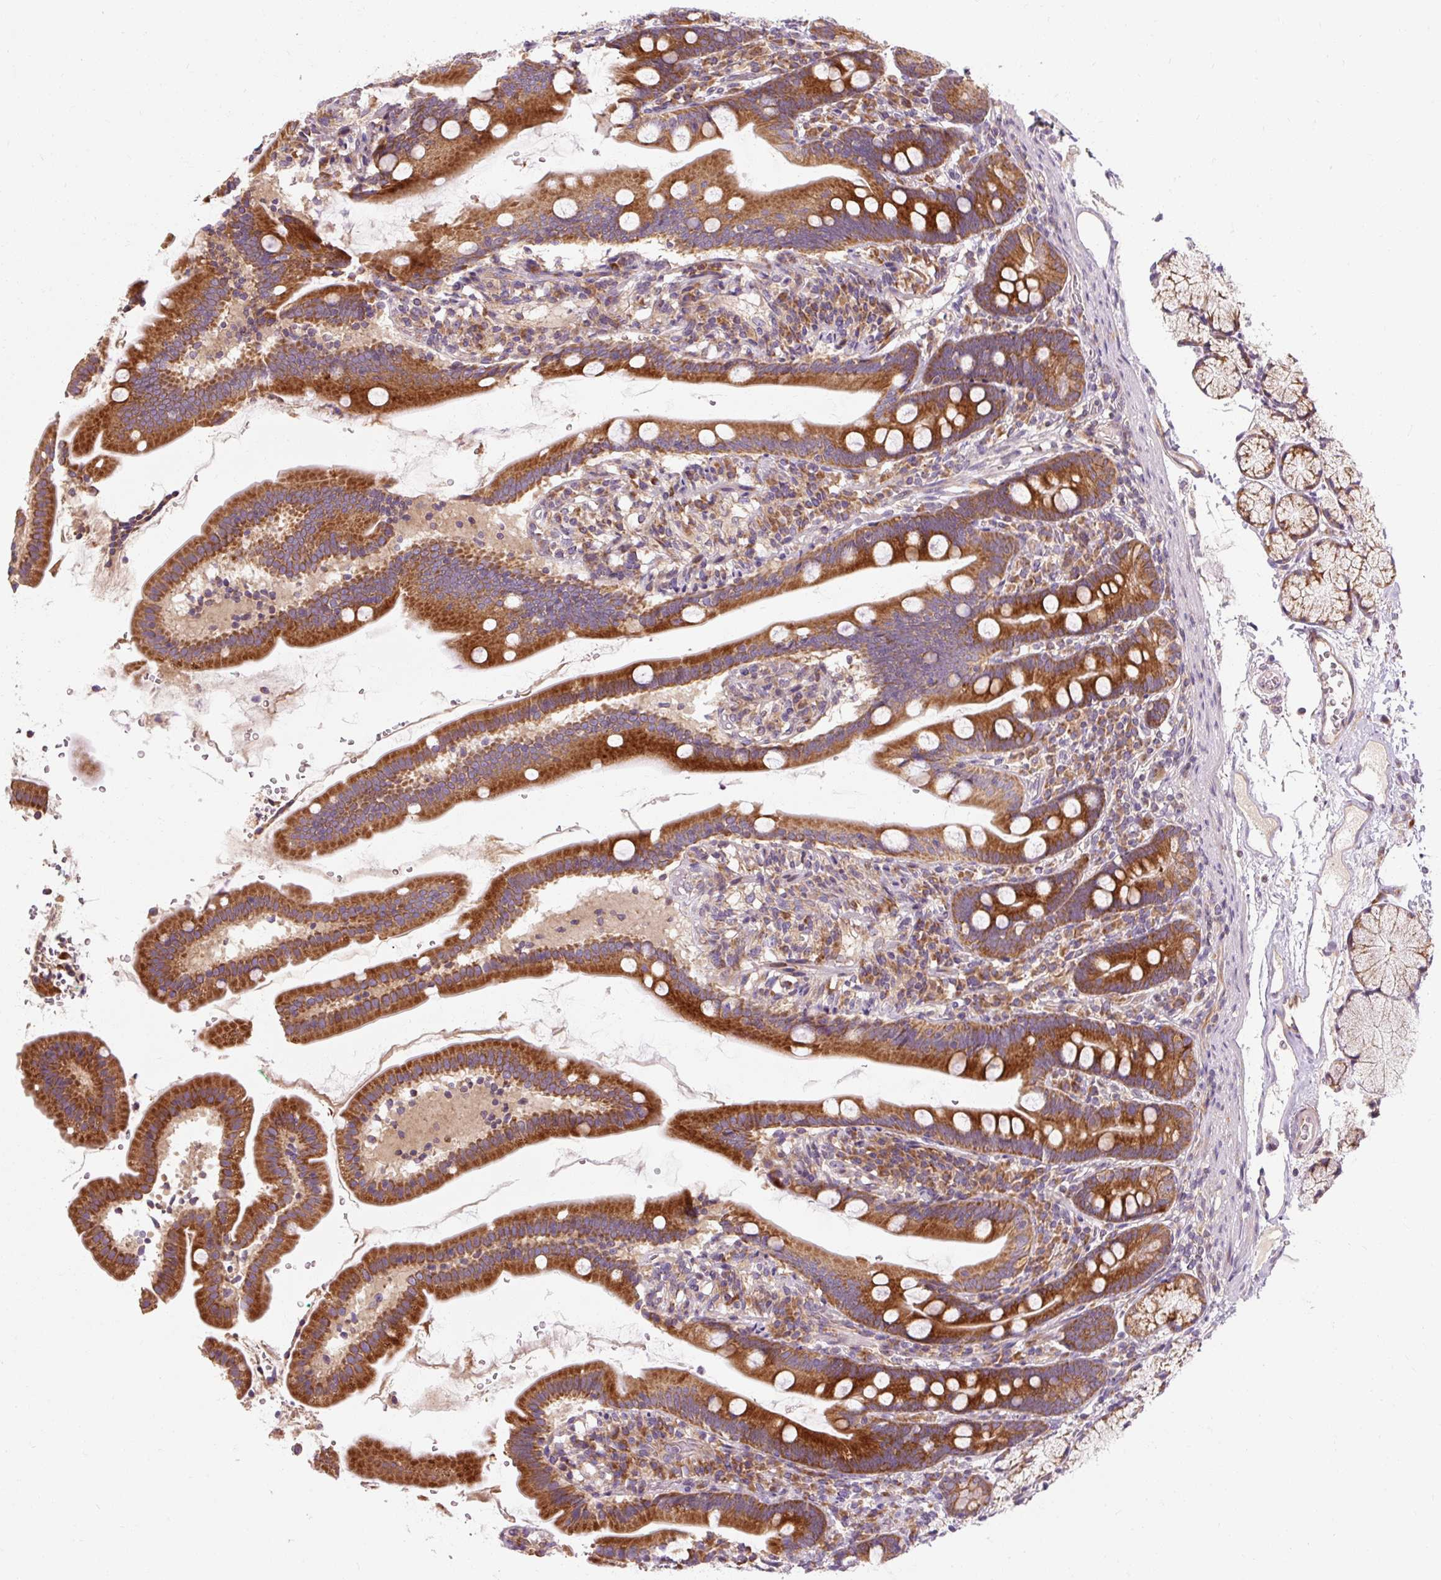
{"staining": {"intensity": "strong", "quantity": ">75%", "location": "cytoplasmic/membranous"}, "tissue": "duodenum", "cell_type": "Glandular cells", "image_type": "normal", "snomed": [{"axis": "morphology", "description": "Normal tissue, NOS"}, {"axis": "topography", "description": "Duodenum"}], "caption": "Immunohistochemical staining of benign duodenum shows strong cytoplasmic/membranous protein staining in about >75% of glandular cells.", "gene": "PRSS48", "patient": {"sex": "female", "age": 67}}